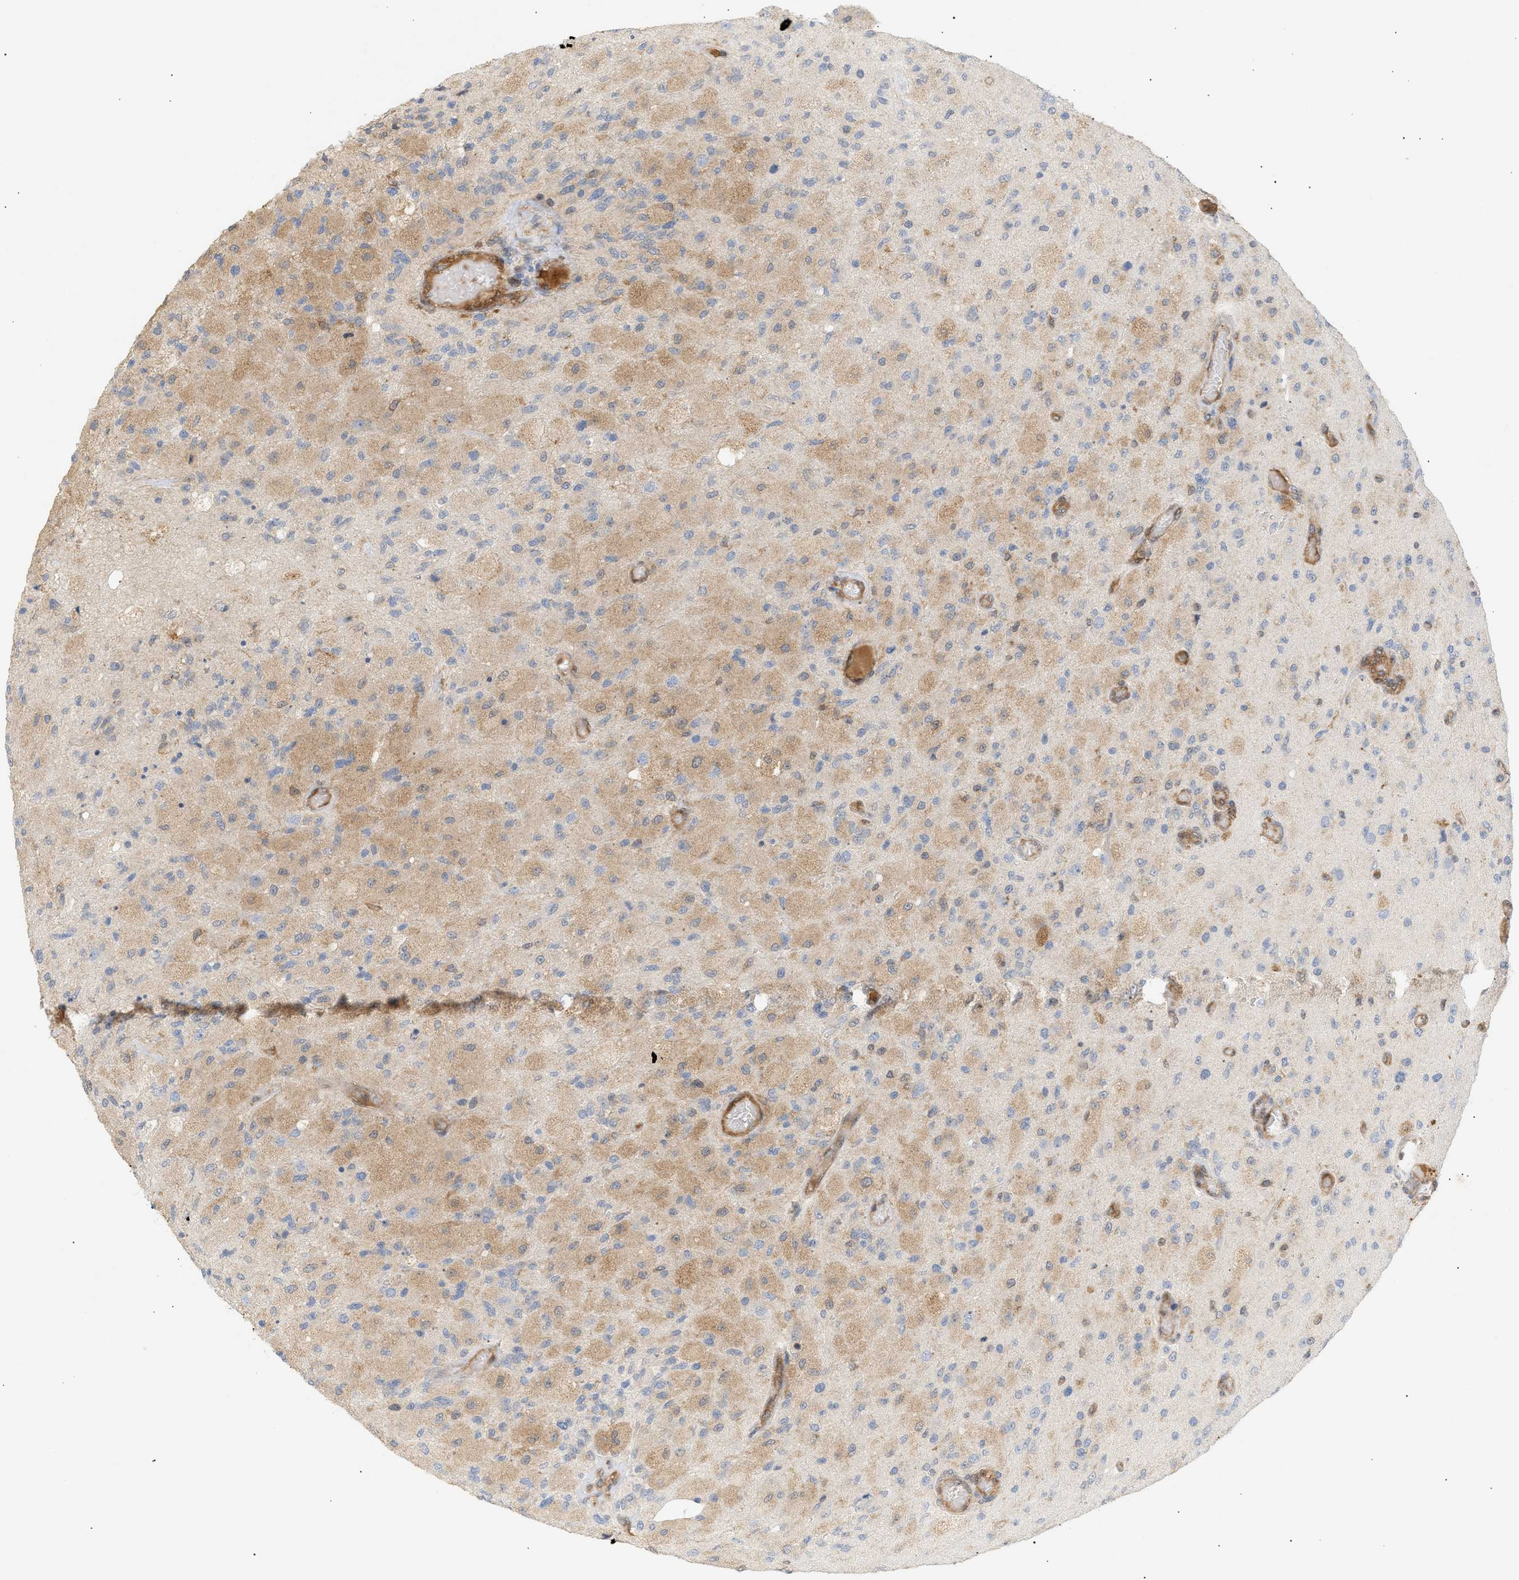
{"staining": {"intensity": "weak", "quantity": "25%-75%", "location": "cytoplasmic/membranous"}, "tissue": "glioma", "cell_type": "Tumor cells", "image_type": "cancer", "snomed": [{"axis": "morphology", "description": "Normal tissue, NOS"}, {"axis": "morphology", "description": "Glioma, malignant, High grade"}, {"axis": "topography", "description": "Cerebral cortex"}], "caption": "Glioma stained for a protein (brown) shows weak cytoplasmic/membranous positive positivity in about 25%-75% of tumor cells.", "gene": "SHC1", "patient": {"sex": "male", "age": 77}}